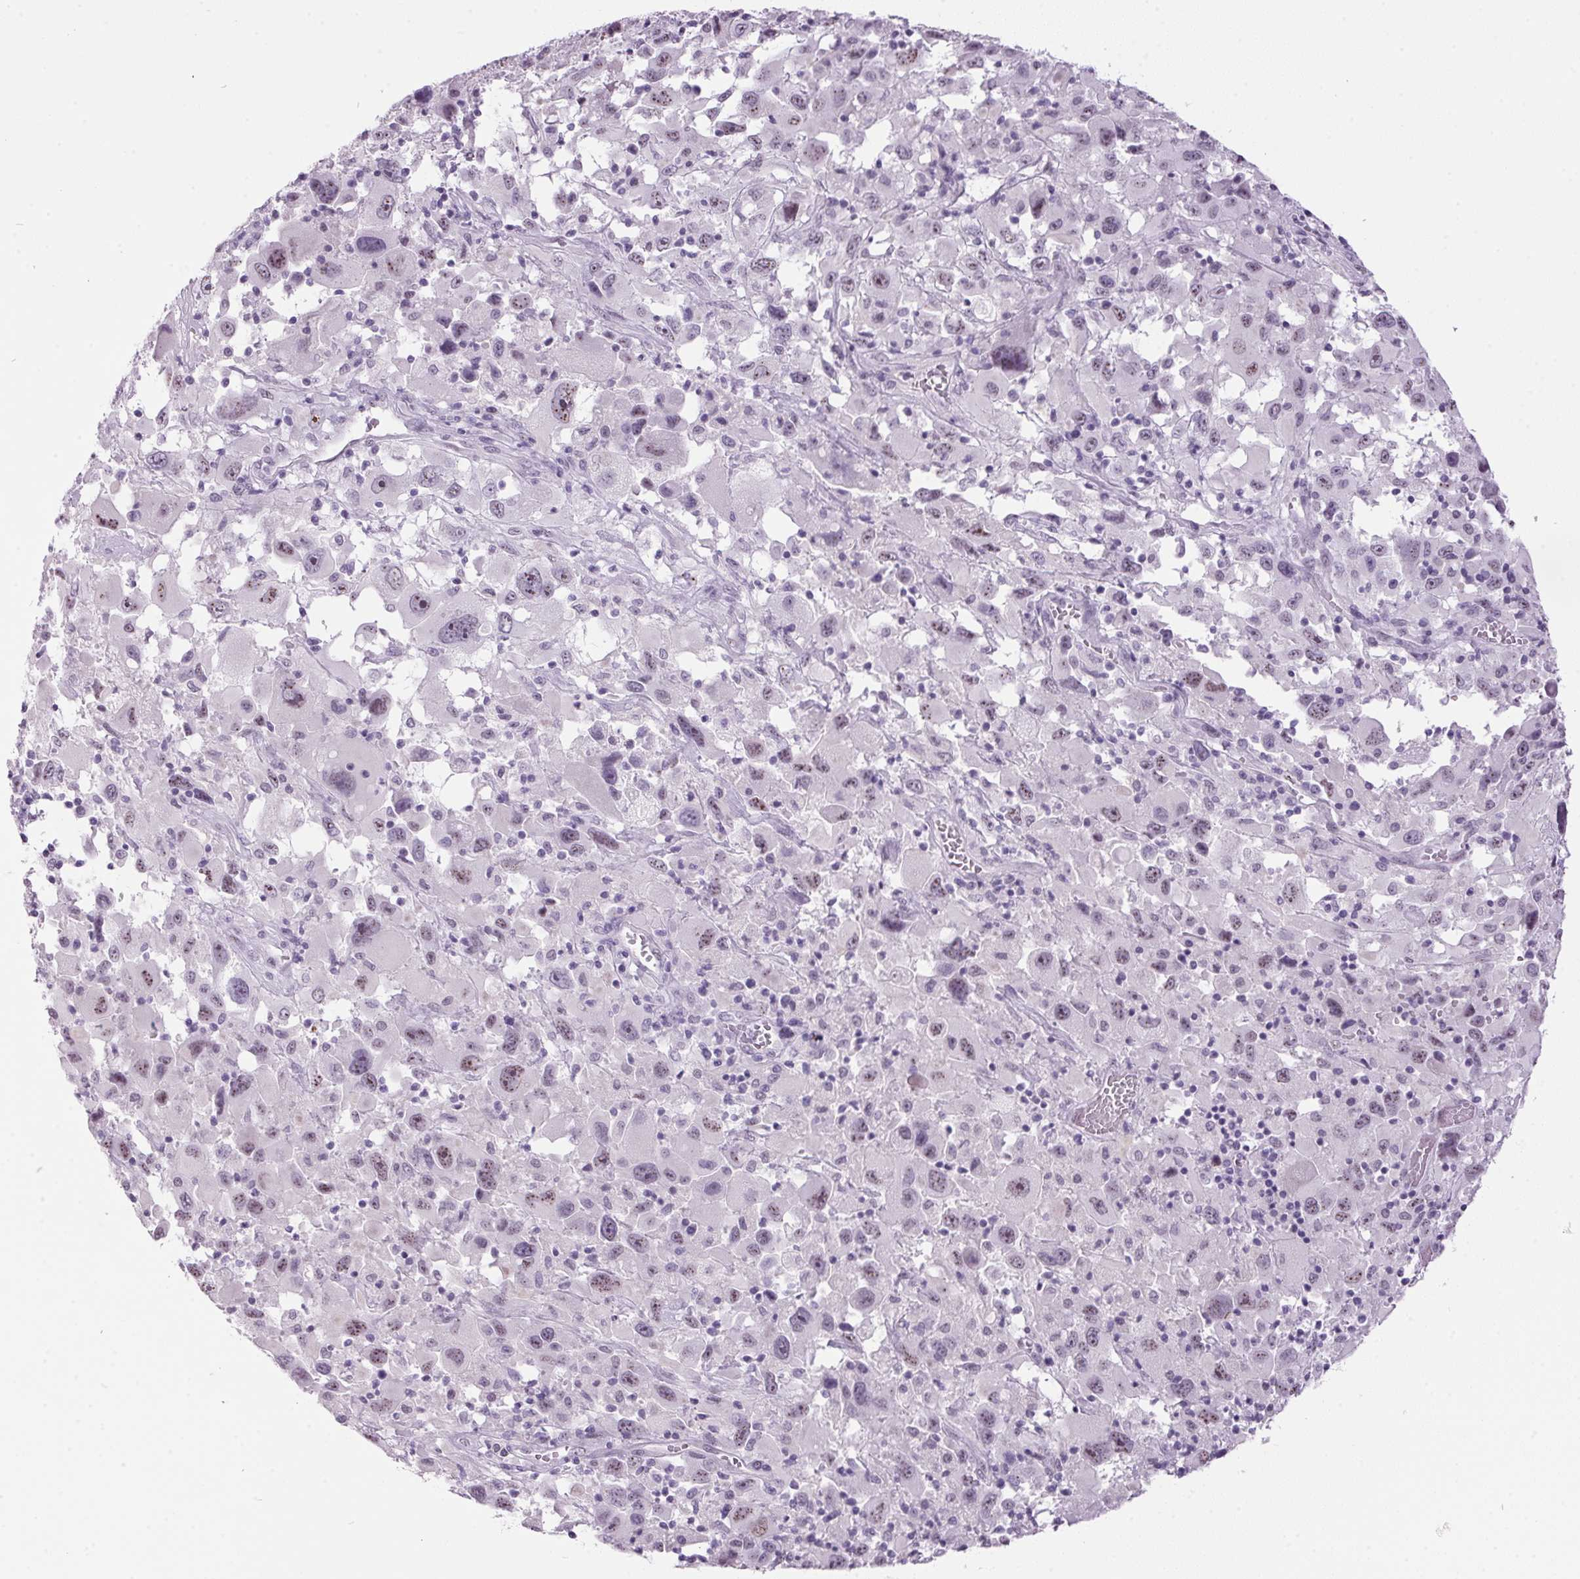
{"staining": {"intensity": "moderate", "quantity": "<25%", "location": "nuclear"}, "tissue": "melanoma", "cell_type": "Tumor cells", "image_type": "cancer", "snomed": [{"axis": "morphology", "description": "Malignant melanoma, Metastatic site"}, {"axis": "topography", "description": "Soft tissue"}], "caption": "The photomicrograph demonstrates a brown stain indicating the presence of a protein in the nuclear of tumor cells in melanoma.", "gene": "ODAD2", "patient": {"sex": "male", "age": 50}}